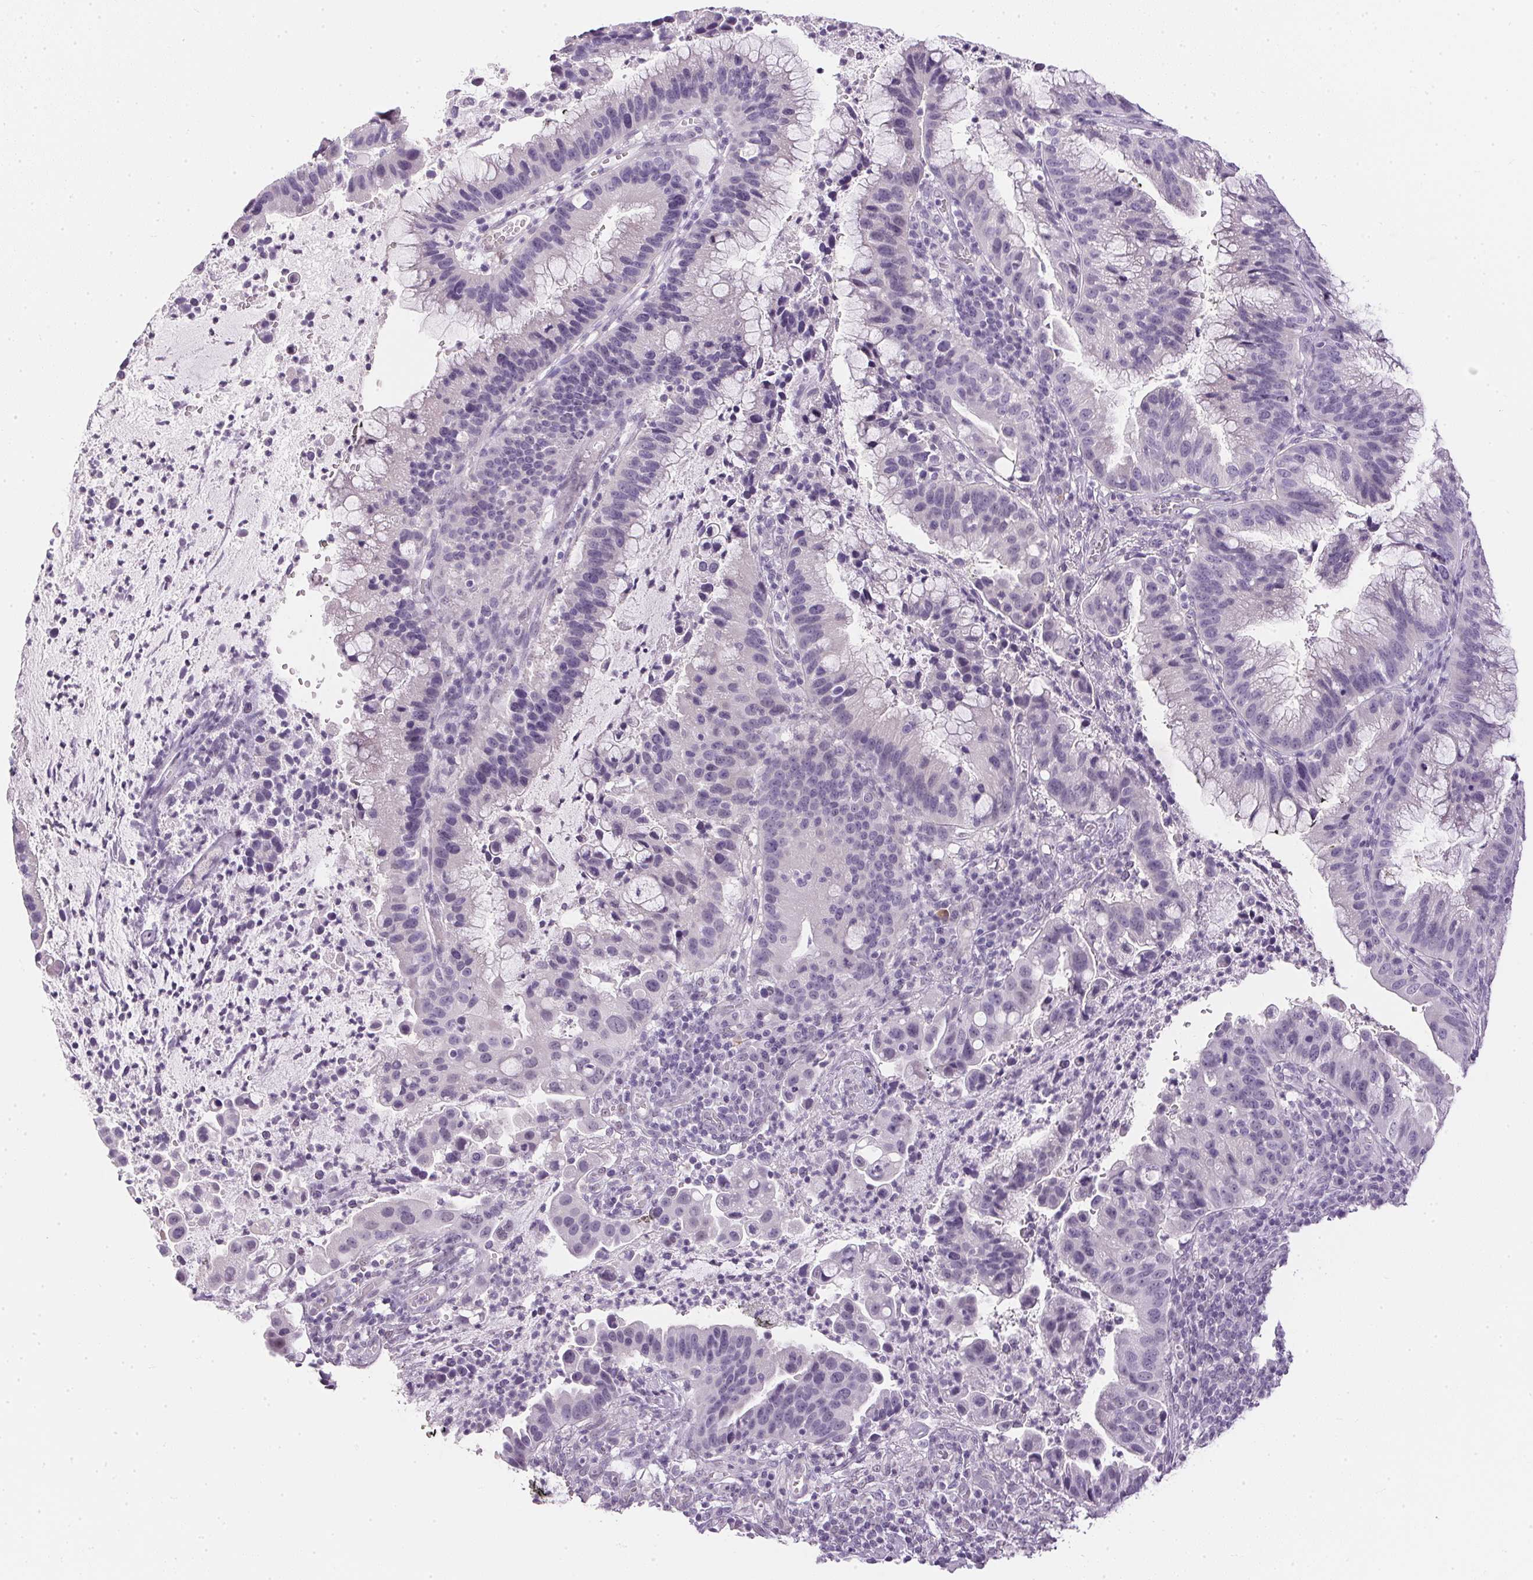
{"staining": {"intensity": "negative", "quantity": "none", "location": "none"}, "tissue": "cervical cancer", "cell_type": "Tumor cells", "image_type": "cancer", "snomed": [{"axis": "morphology", "description": "Adenocarcinoma, NOS"}, {"axis": "topography", "description": "Cervix"}], "caption": "This micrograph is of cervical adenocarcinoma stained with IHC to label a protein in brown with the nuclei are counter-stained blue. There is no staining in tumor cells.", "gene": "GBP6", "patient": {"sex": "female", "age": 34}}